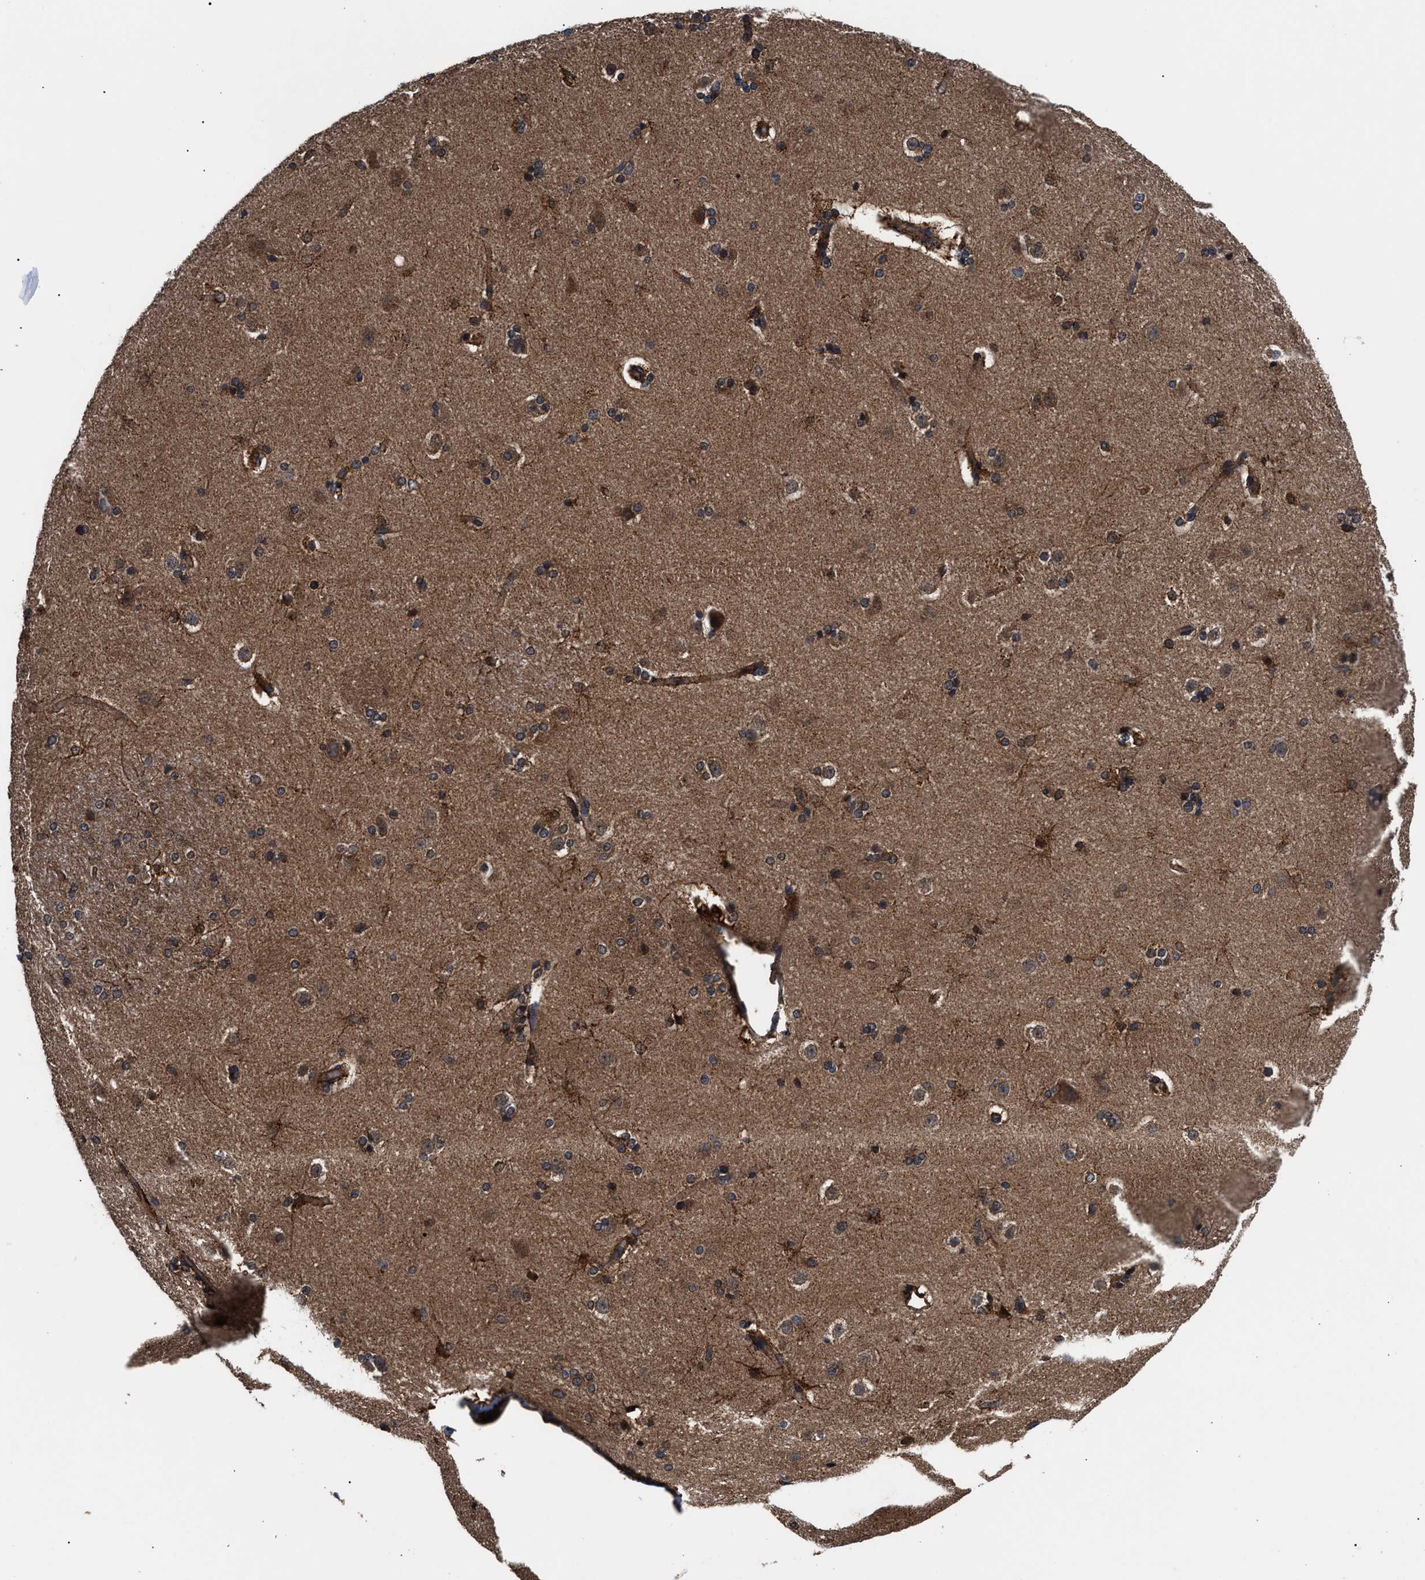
{"staining": {"intensity": "strong", "quantity": ">75%", "location": "cytoplasmic/membranous"}, "tissue": "caudate", "cell_type": "Glial cells", "image_type": "normal", "snomed": [{"axis": "morphology", "description": "Normal tissue, NOS"}, {"axis": "topography", "description": "Lateral ventricle wall"}], "caption": "Immunohistochemical staining of benign caudate displays strong cytoplasmic/membranous protein staining in about >75% of glial cells.", "gene": "ENSG00000286112", "patient": {"sex": "female", "age": 19}}